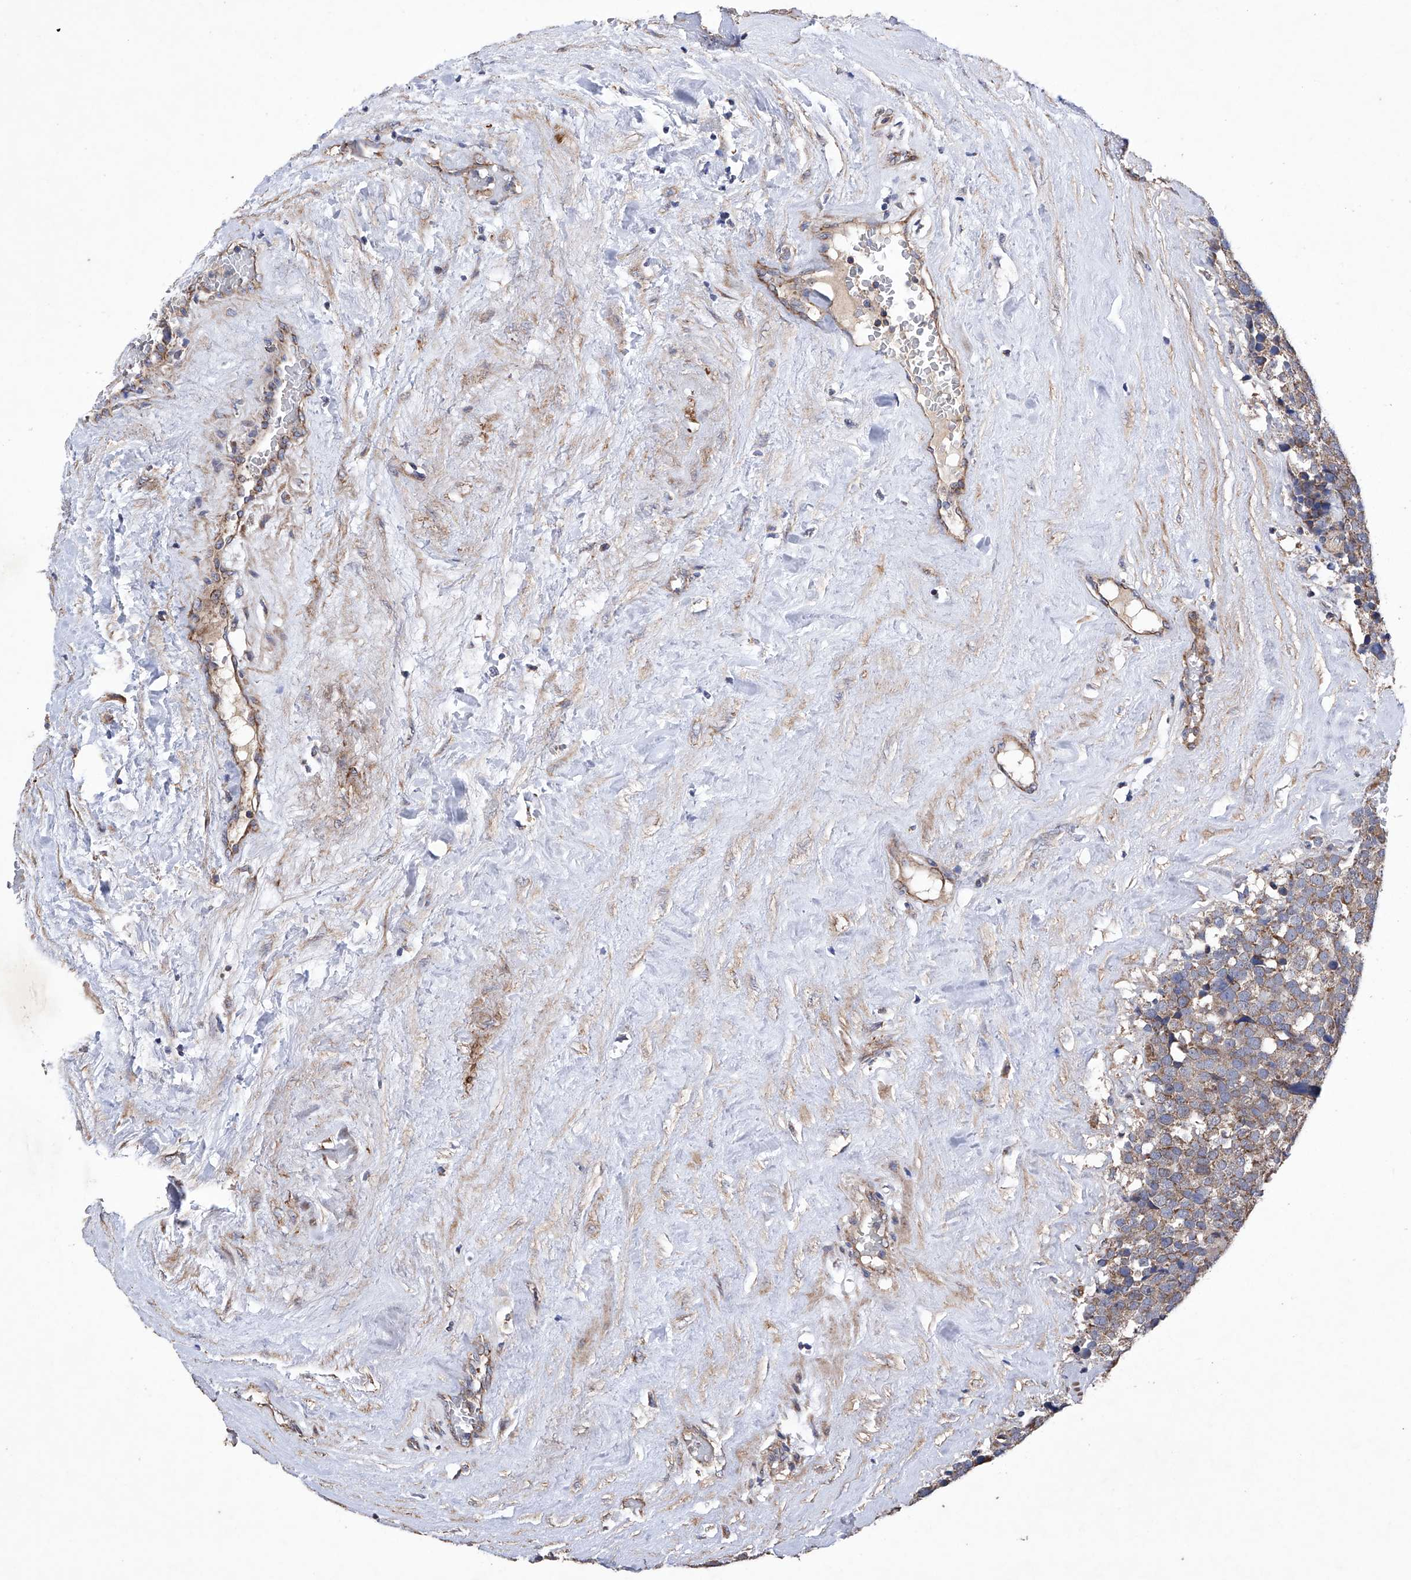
{"staining": {"intensity": "moderate", "quantity": ">75%", "location": "cytoplasmic/membranous"}, "tissue": "testis cancer", "cell_type": "Tumor cells", "image_type": "cancer", "snomed": [{"axis": "morphology", "description": "Seminoma, NOS"}, {"axis": "topography", "description": "Testis"}], "caption": "Seminoma (testis) stained with a protein marker reveals moderate staining in tumor cells.", "gene": "EFCAB2", "patient": {"sex": "male", "age": 71}}